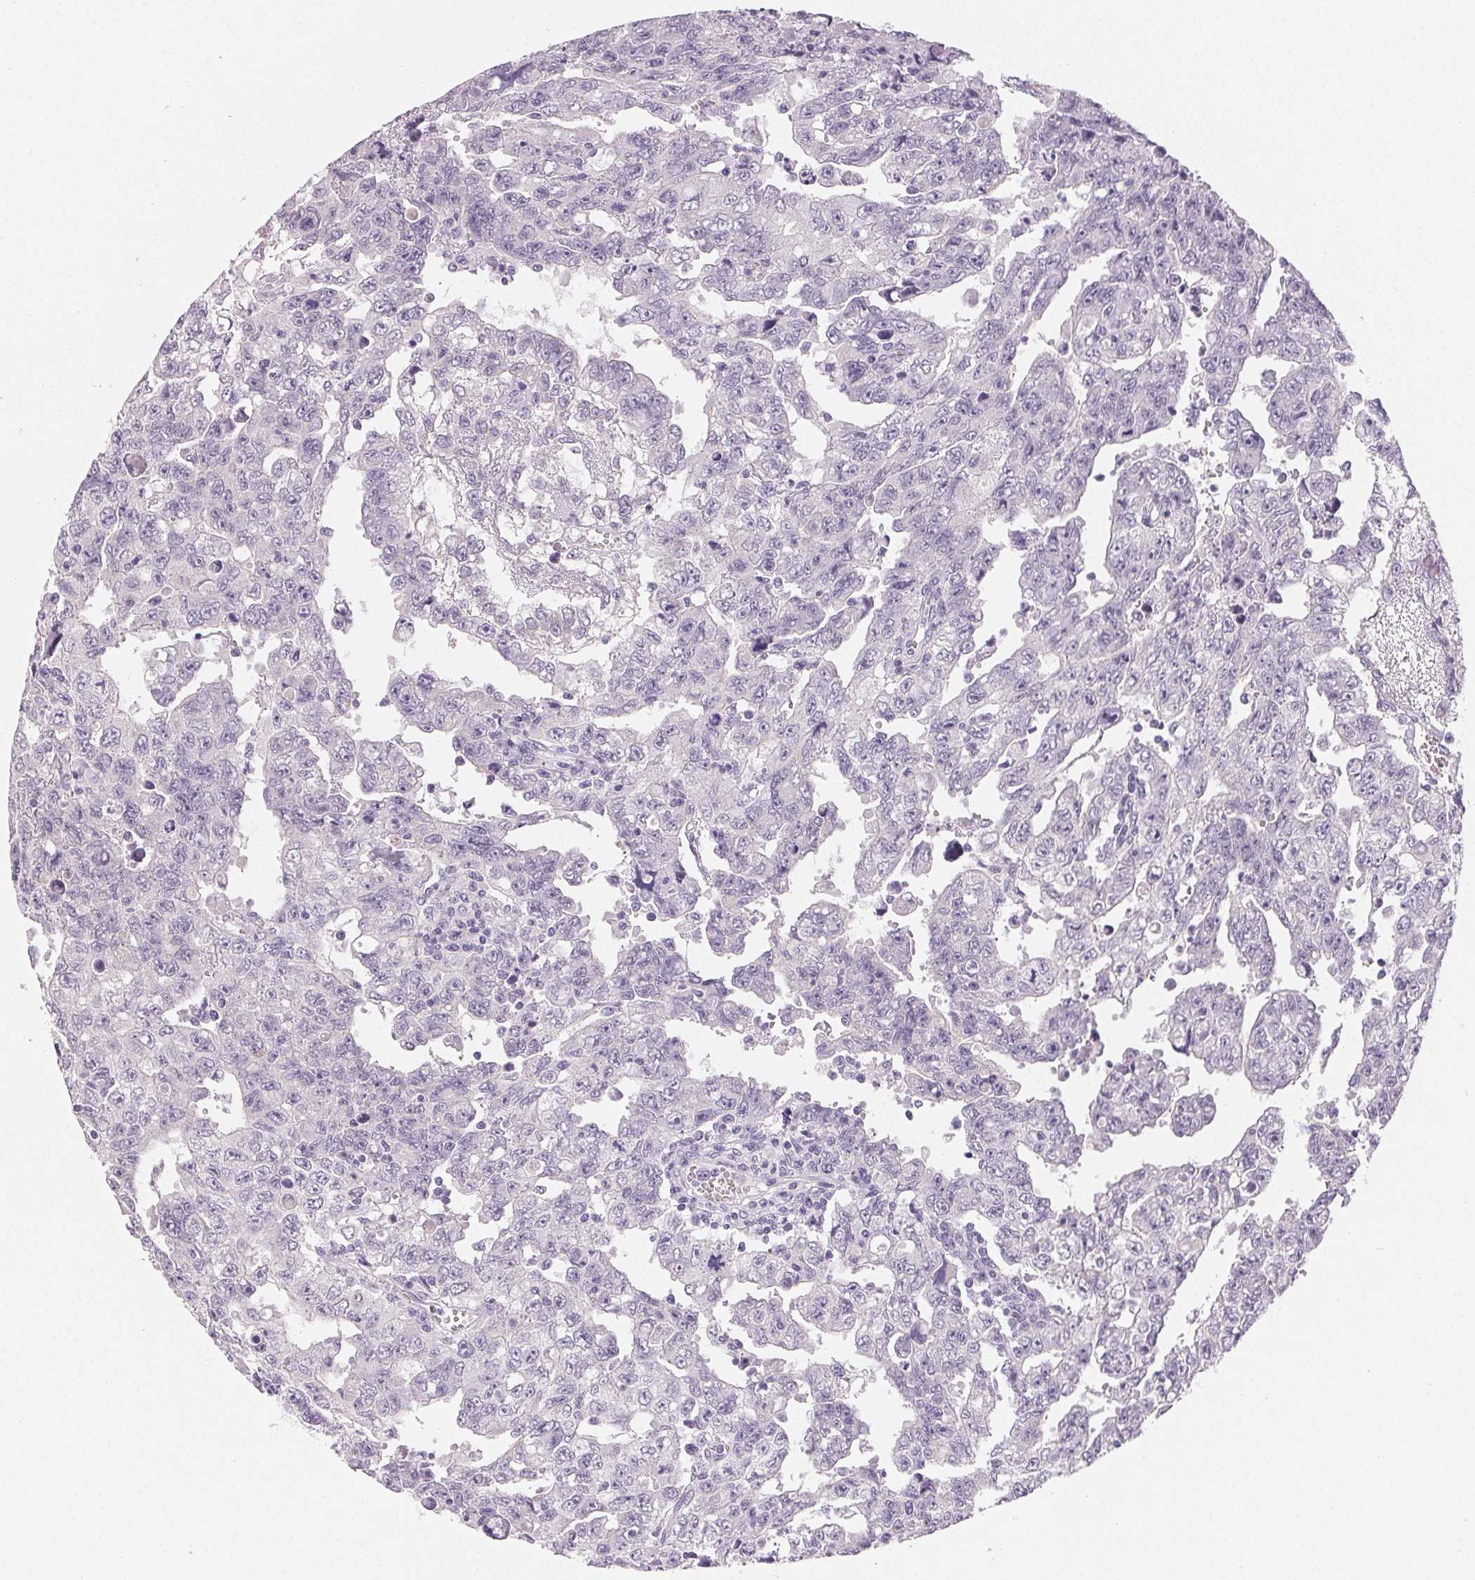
{"staining": {"intensity": "negative", "quantity": "none", "location": "none"}, "tissue": "testis cancer", "cell_type": "Tumor cells", "image_type": "cancer", "snomed": [{"axis": "morphology", "description": "Carcinoma, Embryonal, NOS"}, {"axis": "topography", "description": "Testis"}], "caption": "Image shows no significant protein staining in tumor cells of testis embryonal carcinoma. Brightfield microscopy of immunohistochemistry stained with DAB (brown) and hematoxylin (blue), captured at high magnification.", "gene": "SFTPD", "patient": {"sex": "male", "age": 24}}